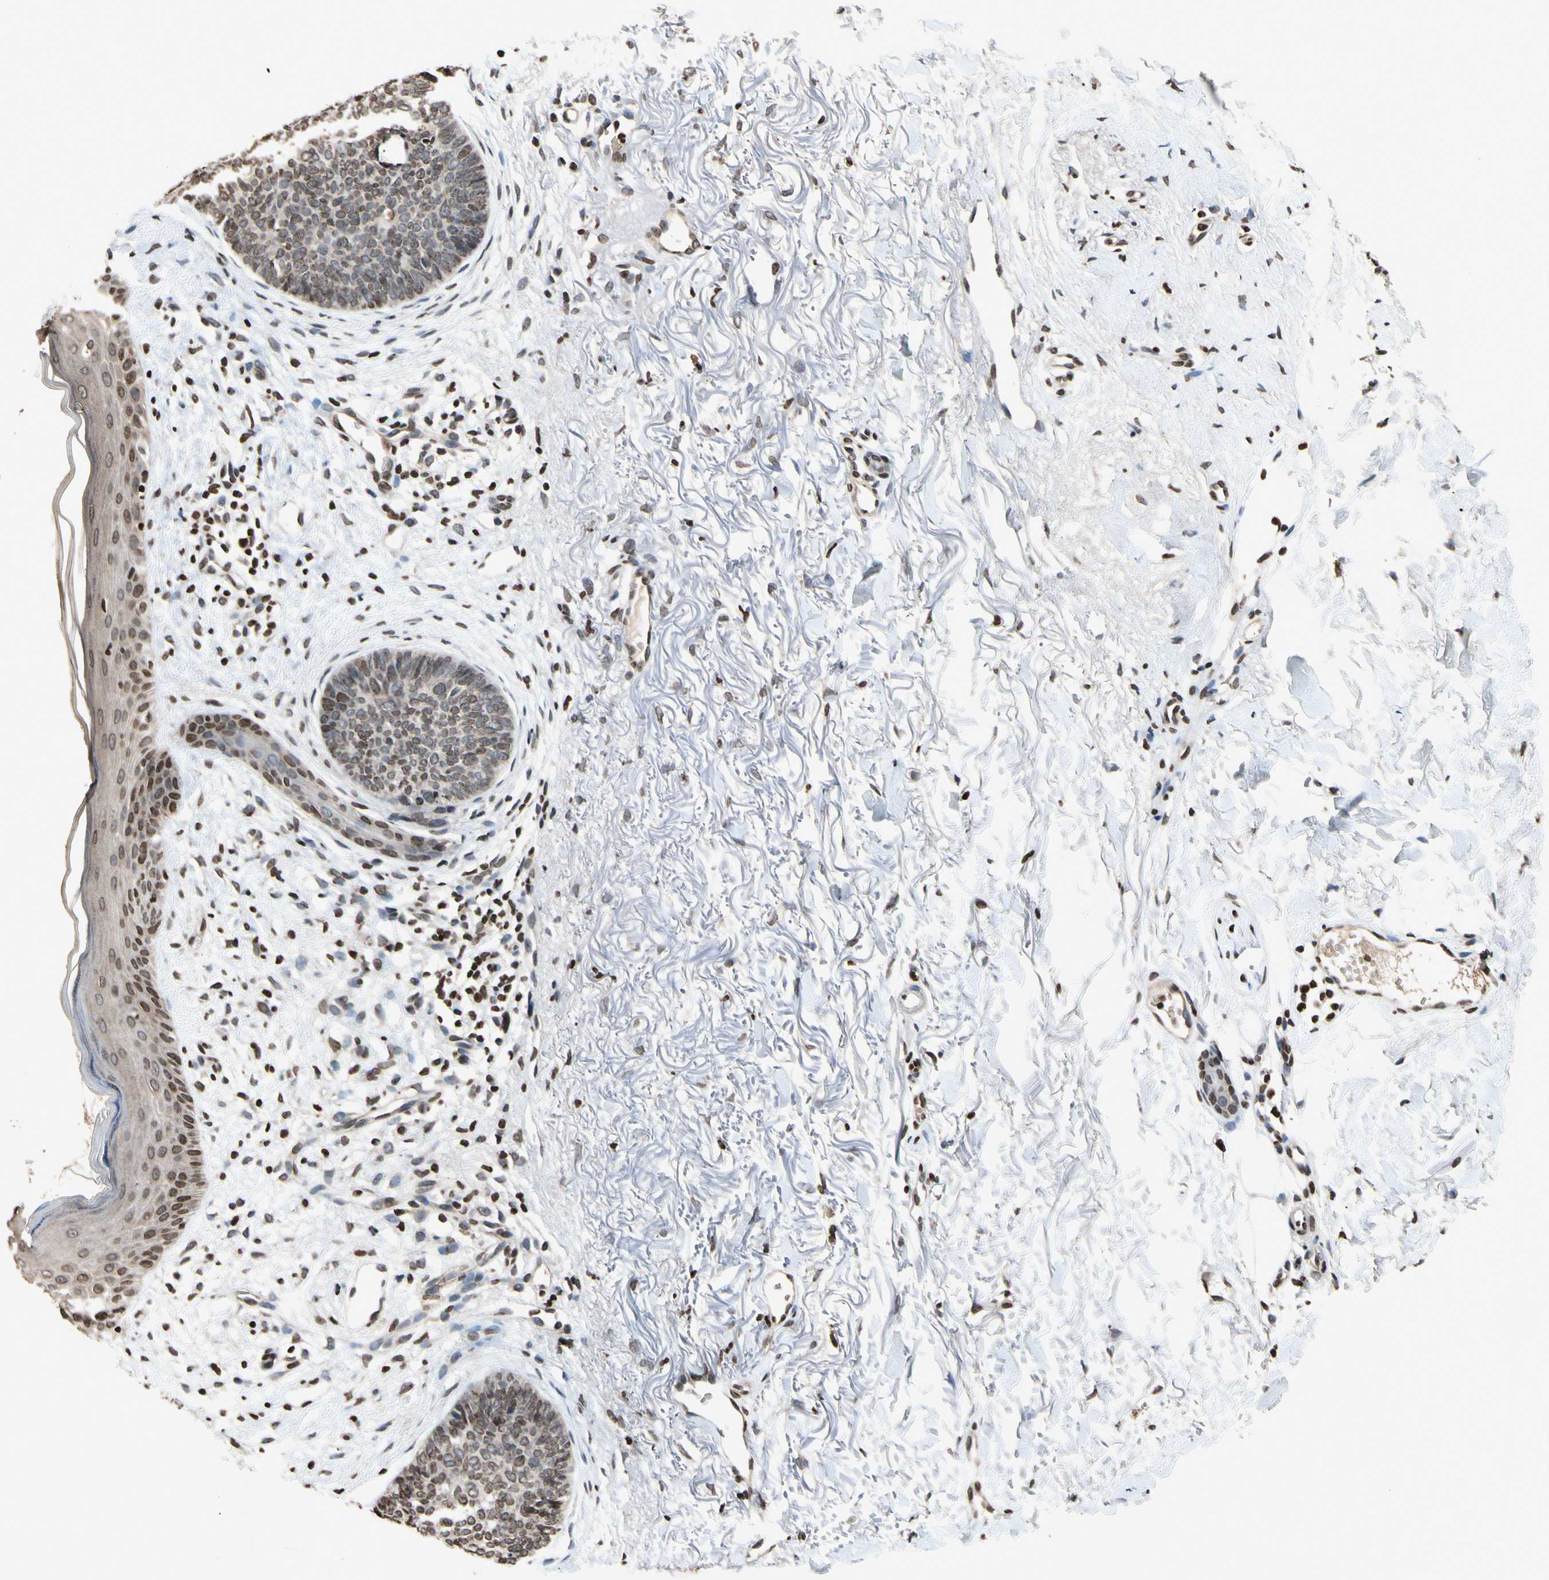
{"staining": {"intensity": "moderate", "quantity": "25%-75%", "location": "nuclear"}, "tissue": "skin cancer", "cell_type": "Tumor cells", "image_type": "cancer", "snomed": [{"axis": "morphology", "description": "Basal cell carcinoma"}, {"axis": "topography", "description": "Skin"}], "caption": "Immunohistochemical staining of human skin basal cell carcinoma reveals moderate nuclear protein staining in about 25%-75% of tumor cells.", "gene": "HOXB3", "patient": {"sex": "female", "age": 70}}